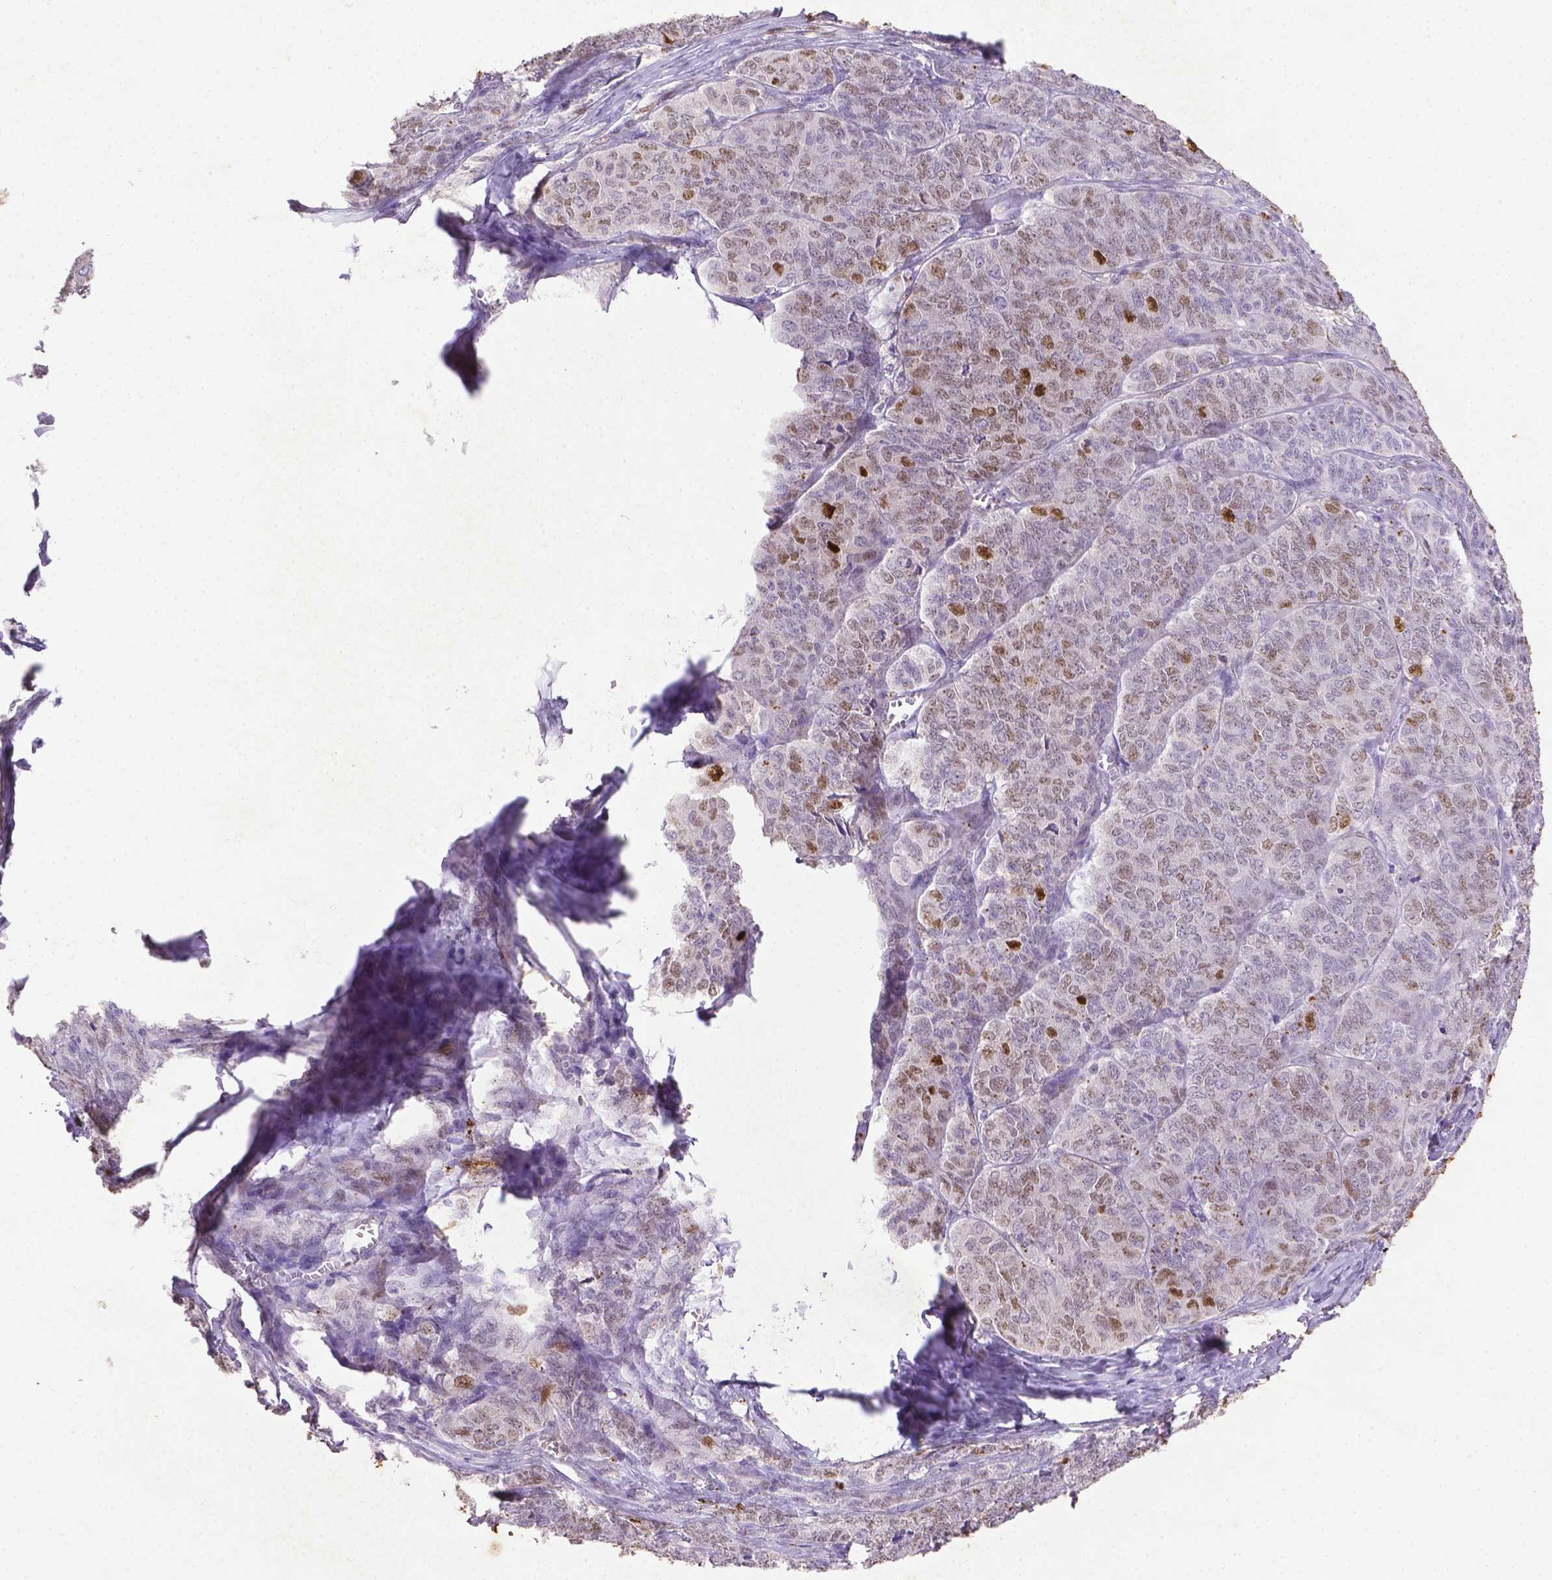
{"staining": {"intensity": "moderate", "quantity": ">75%", "location": "nuclear"}, "tissue": "ovarian cancer", "cell_type": "Tumor cells", "image_type": "cancer", "snomed": [{"axis": "morphology", "description": "Carcinoma, endometroid"}, {"axis": "topography", "description": "Ovary"}], "caption": "Human ovarian cancer stained for a protein (brown) demonstrates moderate nuclear positive staining in about >75% of tumor cells.", "gene": "CDKN1A", "patient": {"sex": "female", "age": 80}}